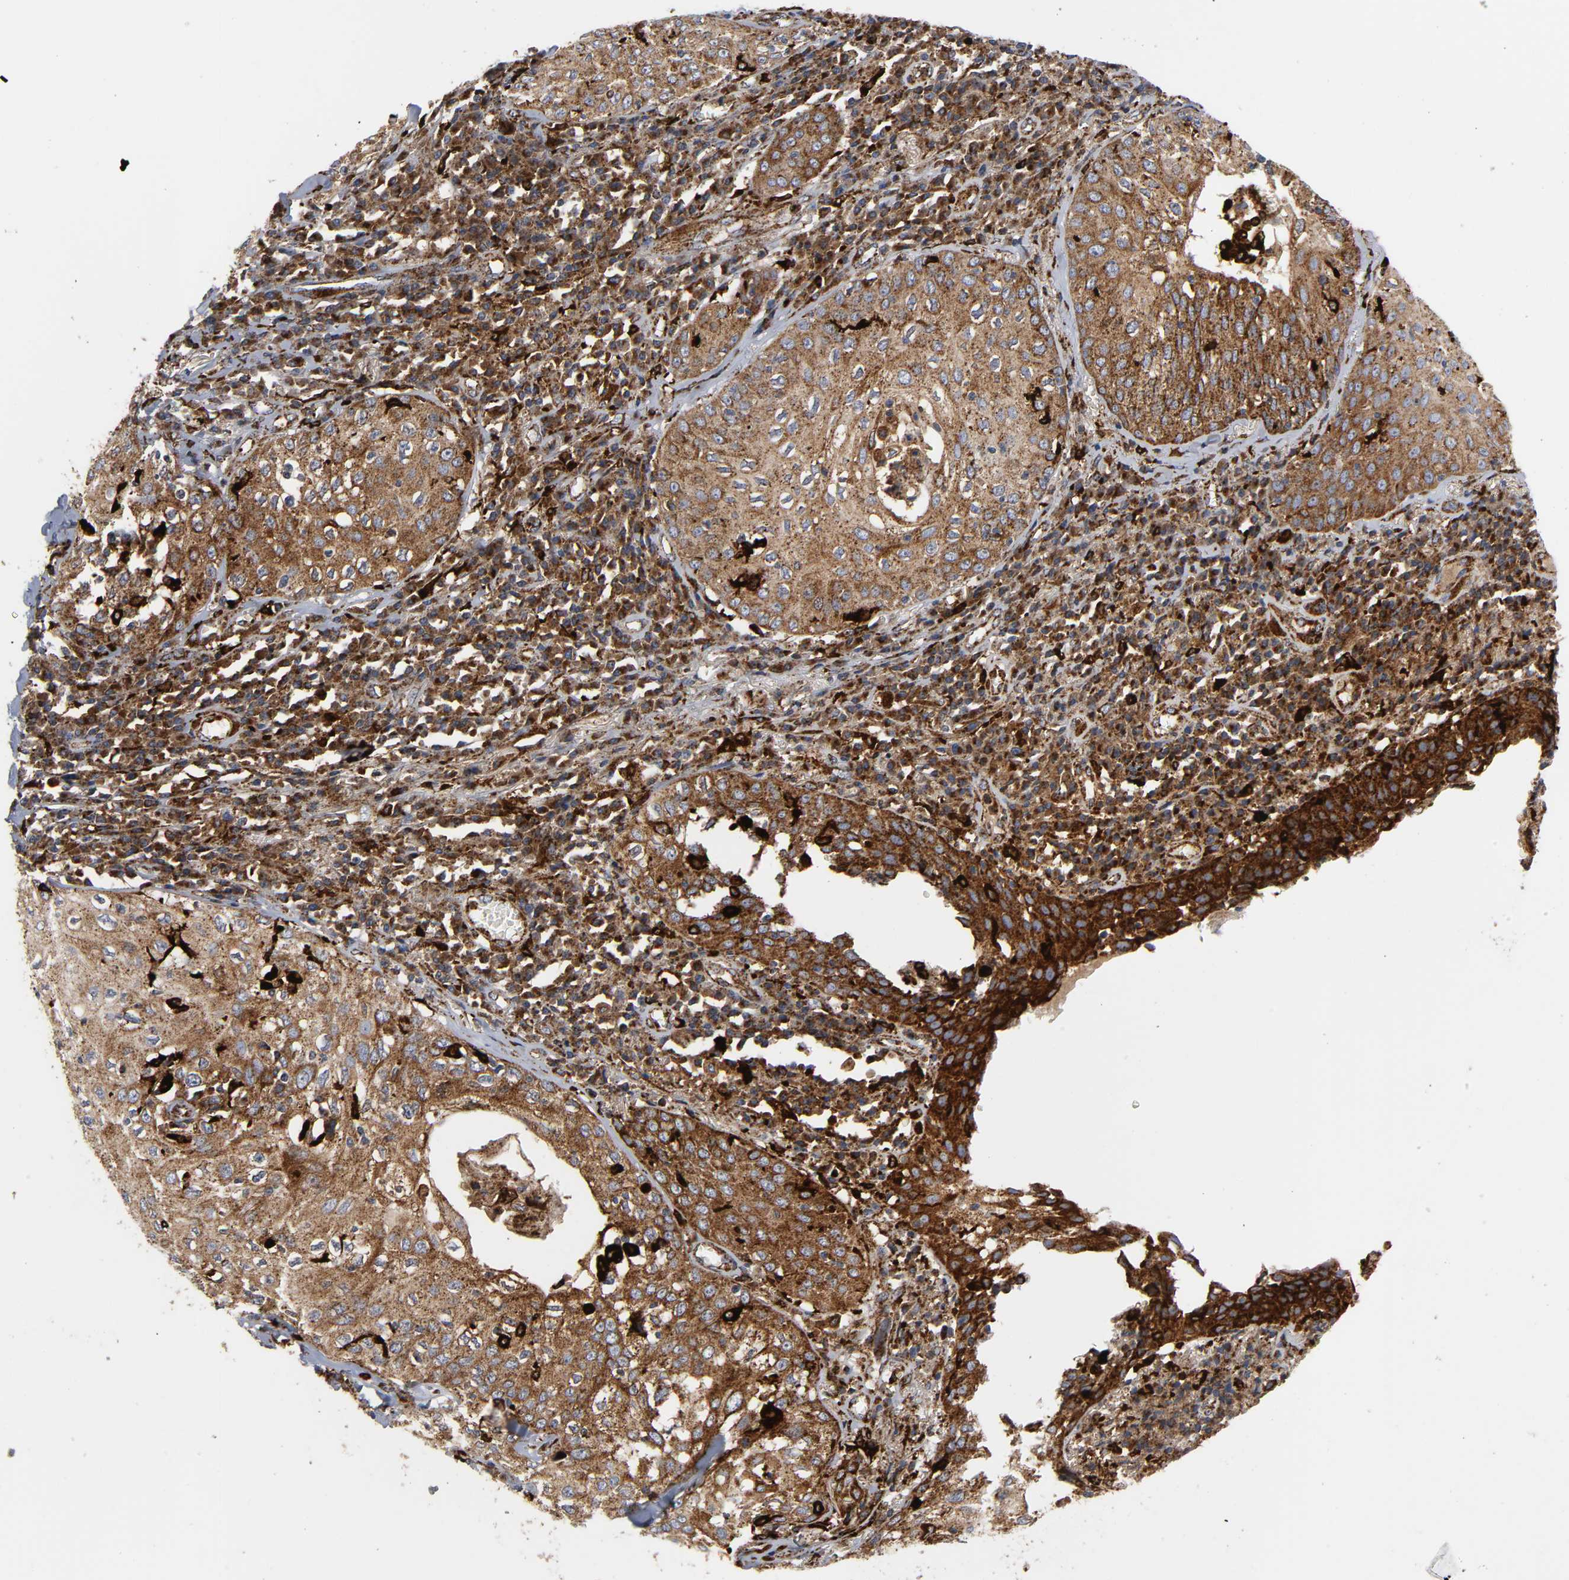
{"staining": {"intensity": "moderate", "quantity": ">75%", "location": "cytoplasmic/membranous"}, "tissue": "skin cancer", "cell_type": "Tumor cells", "image_type": "cancer", "snomed": [{"axis": "morphology", "description": "Squamous cell carcinoma, NOS"}, {"axis": "topography", "description": "Skin"}], "caption": "A photomicrograph of skin cancer (squamous cell carcinoma) stained for a protein exhibits moderate cytoplasmic/membranous brown staining in tumor cells. The protein of interest is shown in brown color, while the nuclei are stained blue.", "gene": "PSAP", "patient": {"sex": "male", "age": 65}}